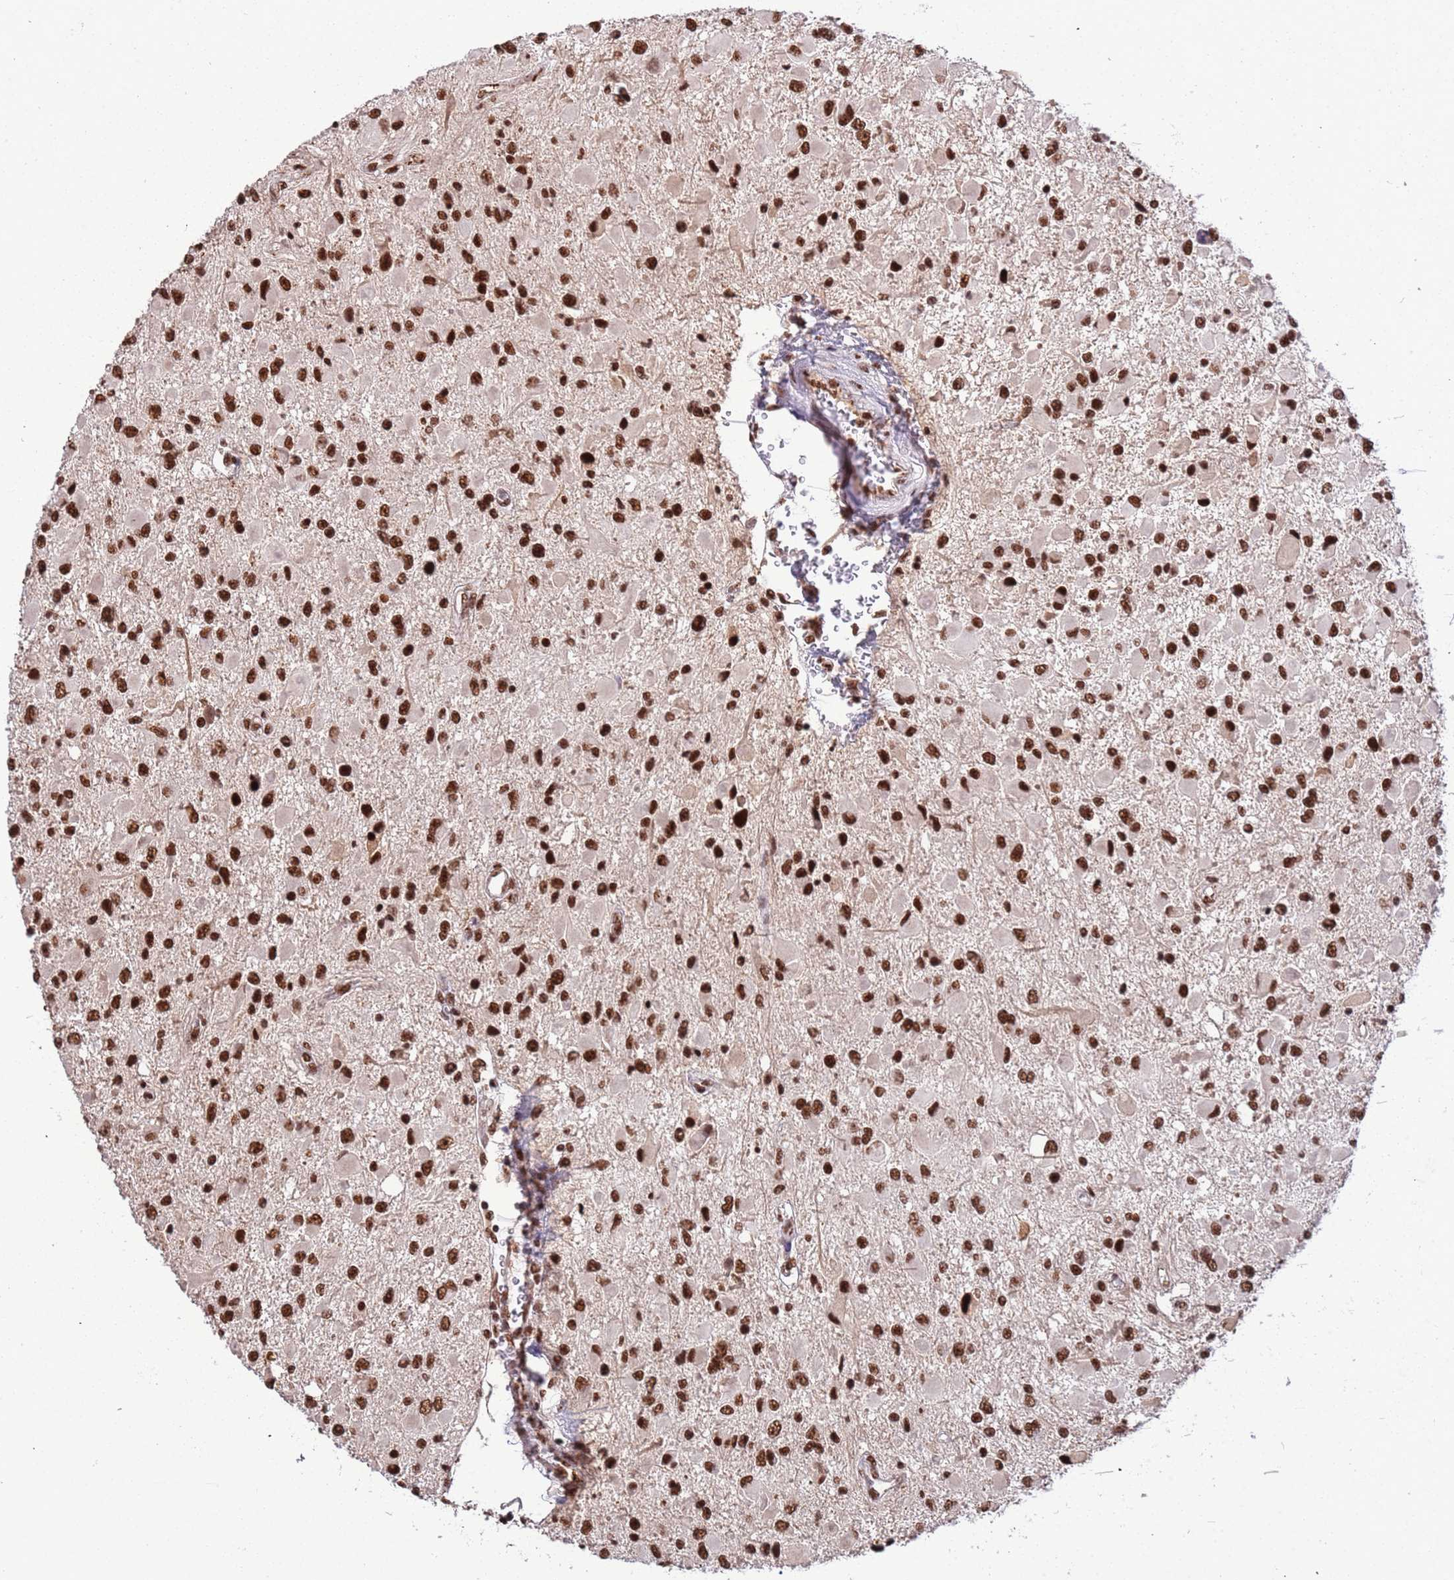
{"staining": {"intensity": "strong", "quantity": ">75%", "location": "nuclear"}, "tissue": "glioma", "cell_type": "Tumor cells", "image_type": "cancer", "snomed": [{"axis": "morphology", "description": "Glioma, malignant, High grade"}, {"axis": "topography", "description": "Brain"}], "caption": "Glioma was stained to show a protein in brown. There is high levels of strong nuclear positivity in approximately >75% of tumor cells.", "gene": "SRRT", "patient": {"sex": "male", "age": 53}}